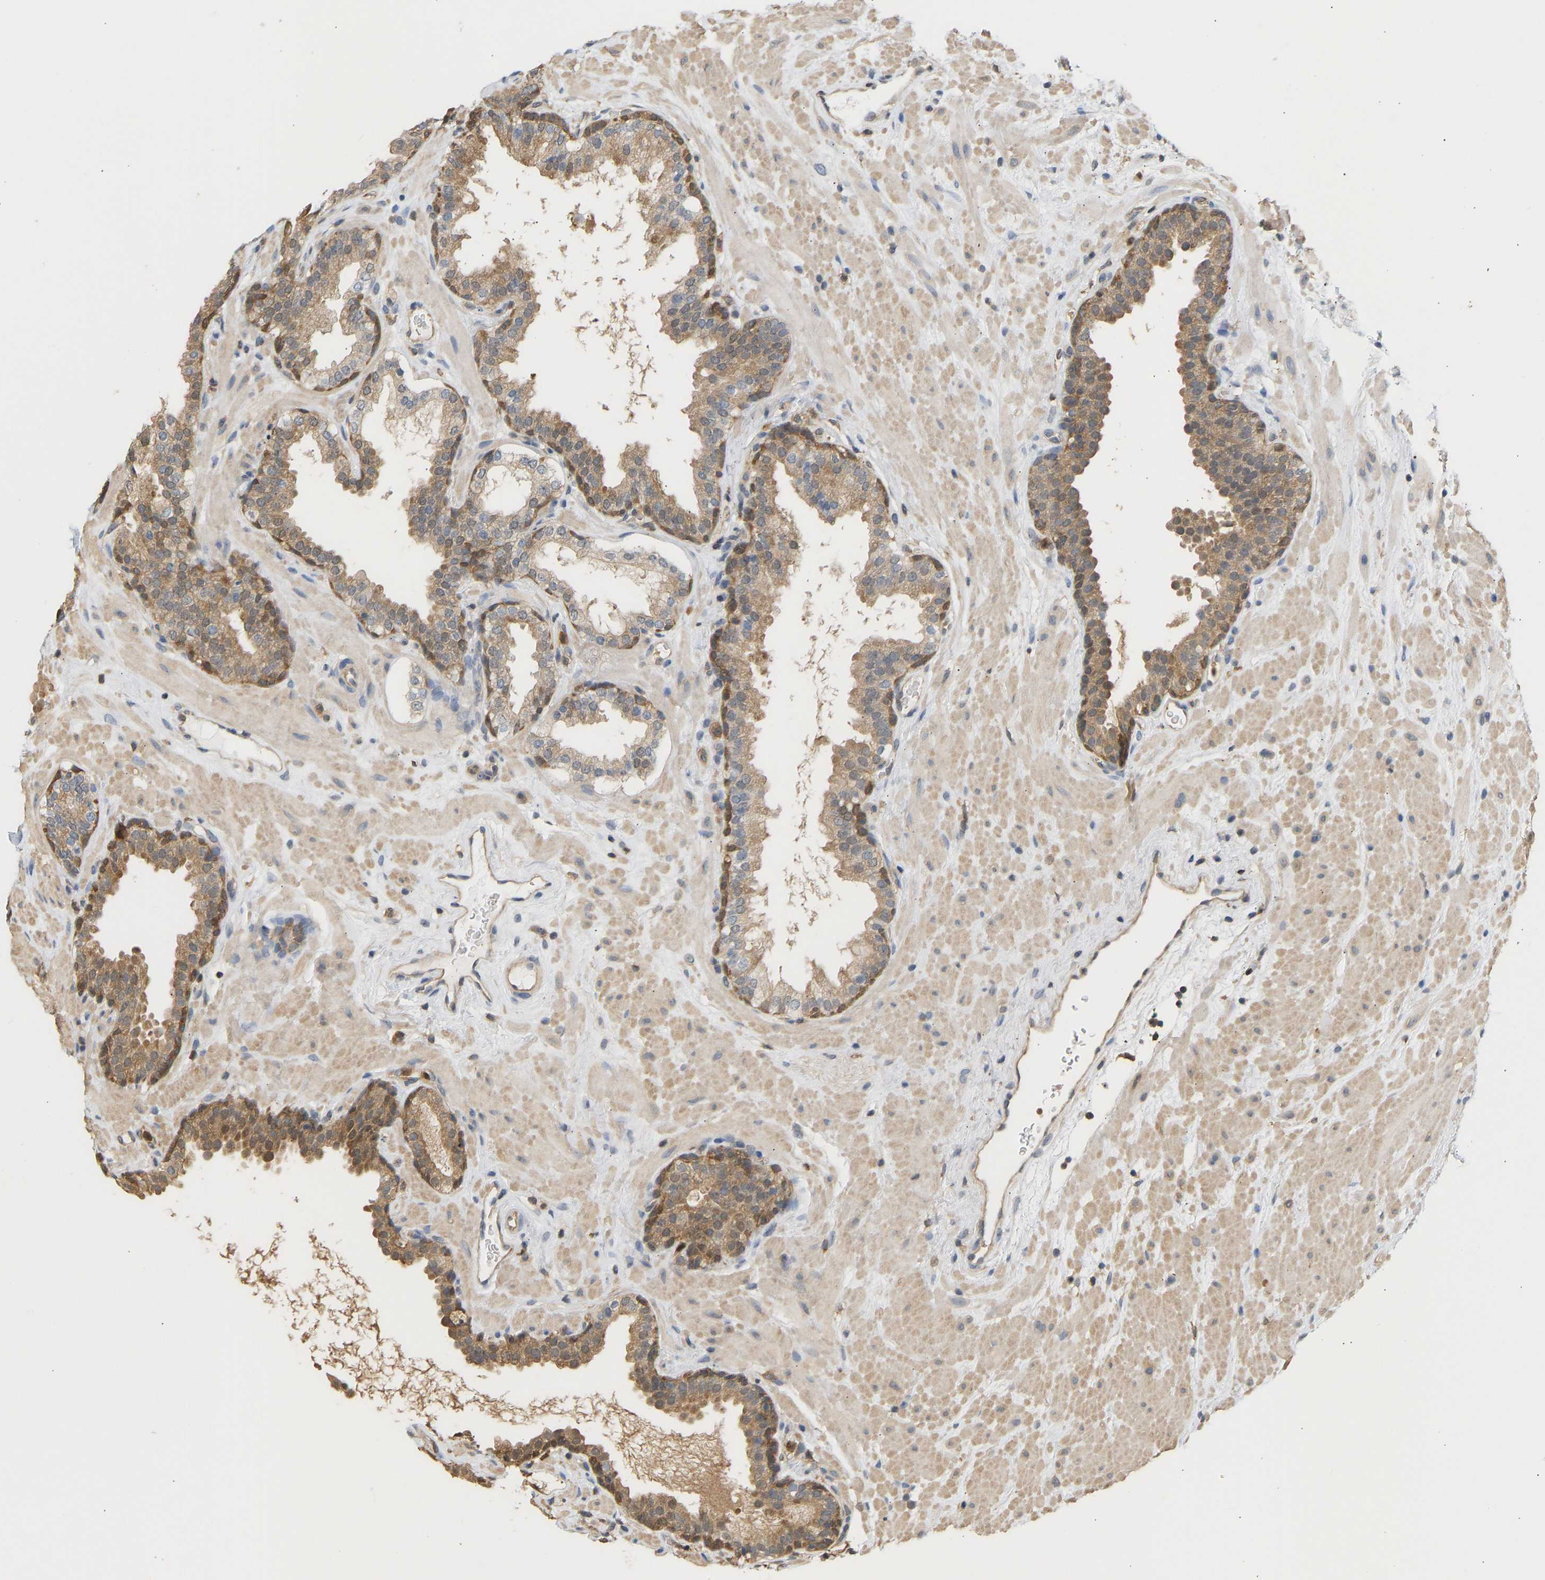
{"staining": {"intensity": "moderate", "quantity": ">75%", "location": "cytoplasmic/membranous"}, "tissue": "prostate", "cell_type": "Glandular cells", "image_type": "normal", "snomed": [{"axis": "morphology", "description": "Normal tissue, NOS"}, {"axis": "topography", "description": "Prostate"}], "caption": "Glandular cells display moderate cytoplasmic/membranous expression in about >75% of cells in unremarkable prostate. The protein is shown in brown color, while the nuclei are stained blue.", "gene": "ENO1", "patient": {"sex": "male", "age": 51}}